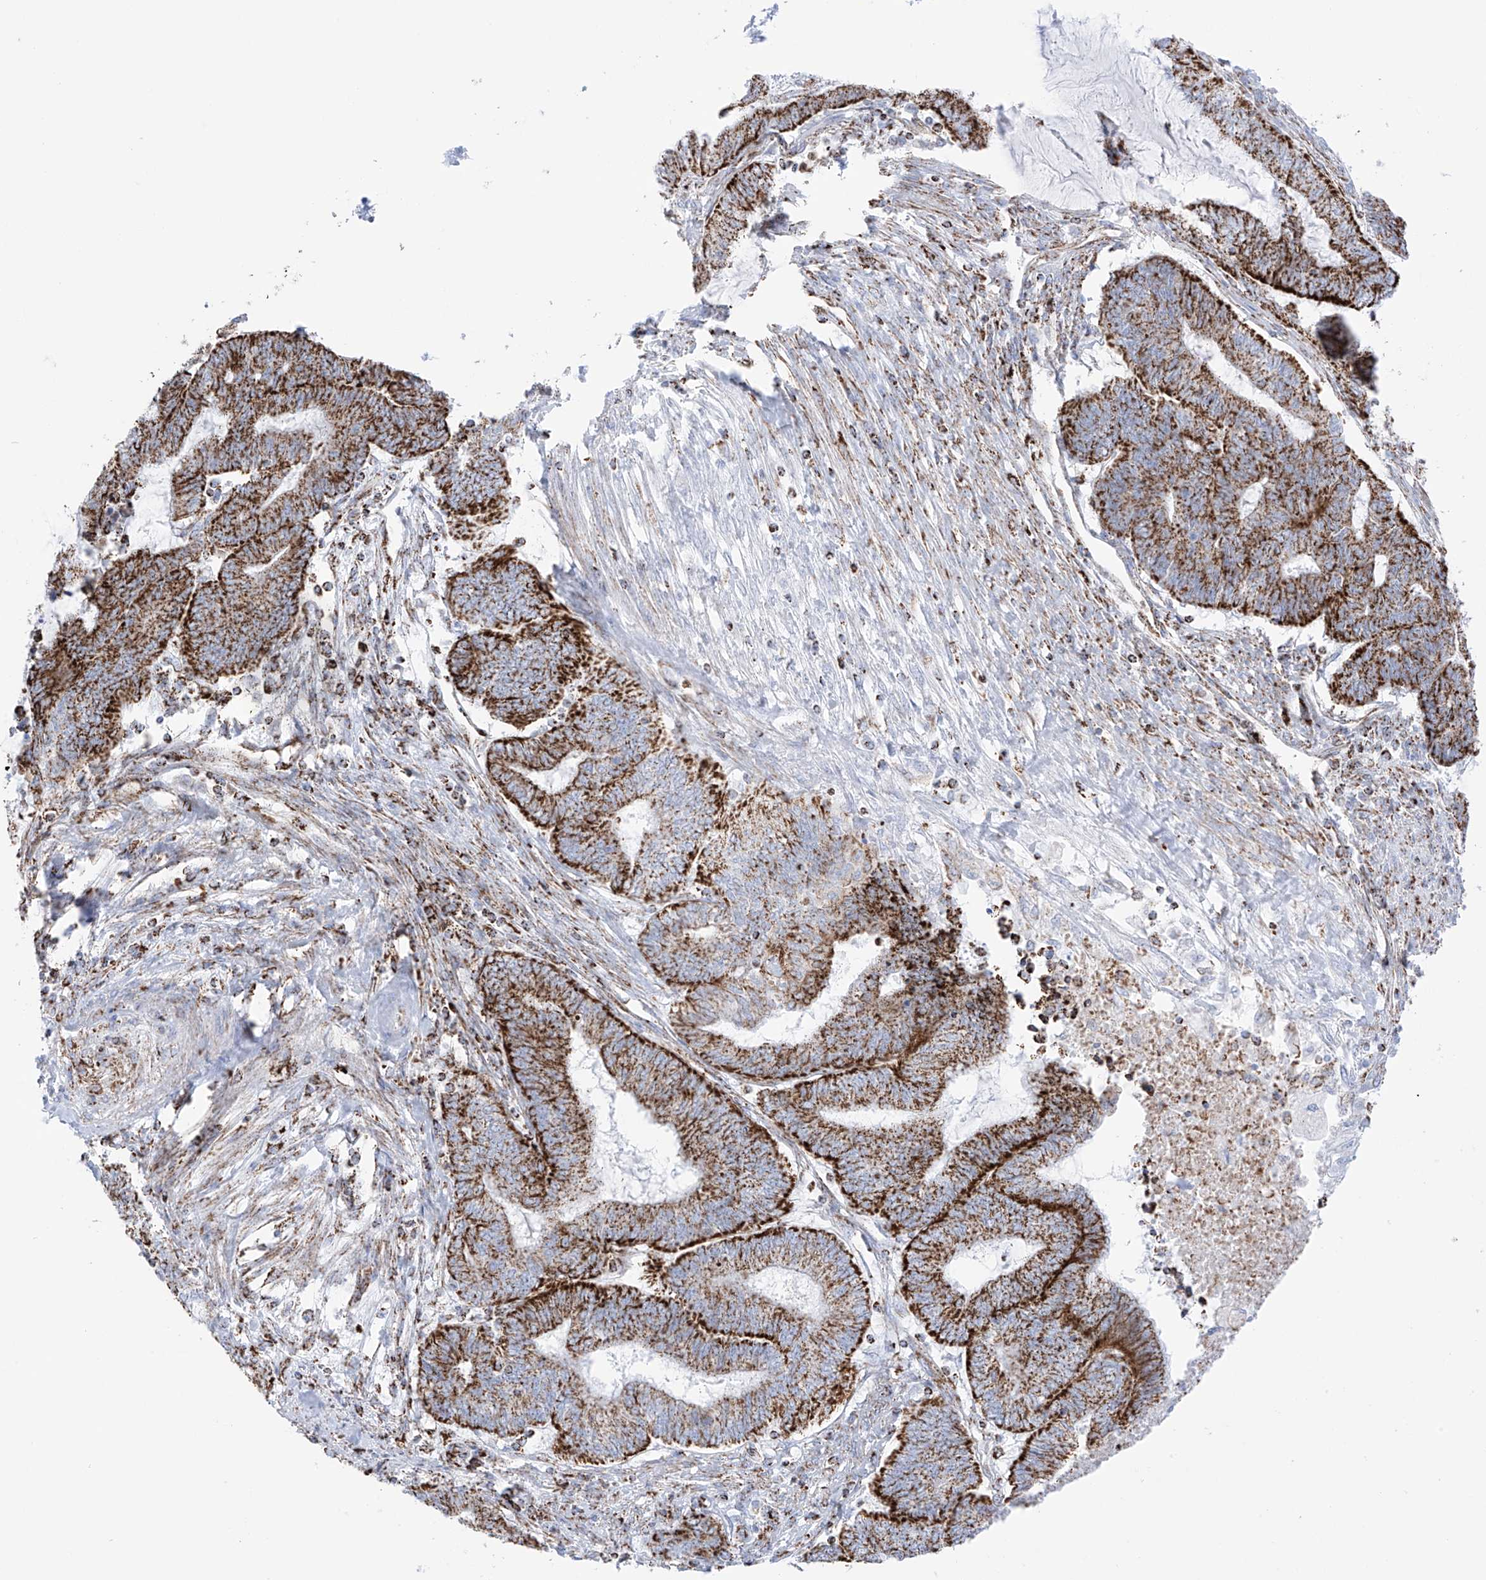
{"staining": {"intensity": "strong", "quantity": ">75%", "location": "cytoplasmic/membranous"}, "tissue": "endometrial cancer", "cell_type": "Tumor cells", "image_type": "cancer", "snomed": [{"axis": "morphology", "description": "Adenocarcinoma, NOS"}, {"axis": "topography", "description": "Uterus"}, {"axis": "topography", "description": "Endometrium"}], "caption": "Strong cytoplasmic/membranous positivity for a protein is appreciated in about >75% of tumor cells of adenocarcinoma (endometrial) using immunohistochemistry (IHC).", "gene": "XKR3", "patient": {"sex": "female", "age": 70}}